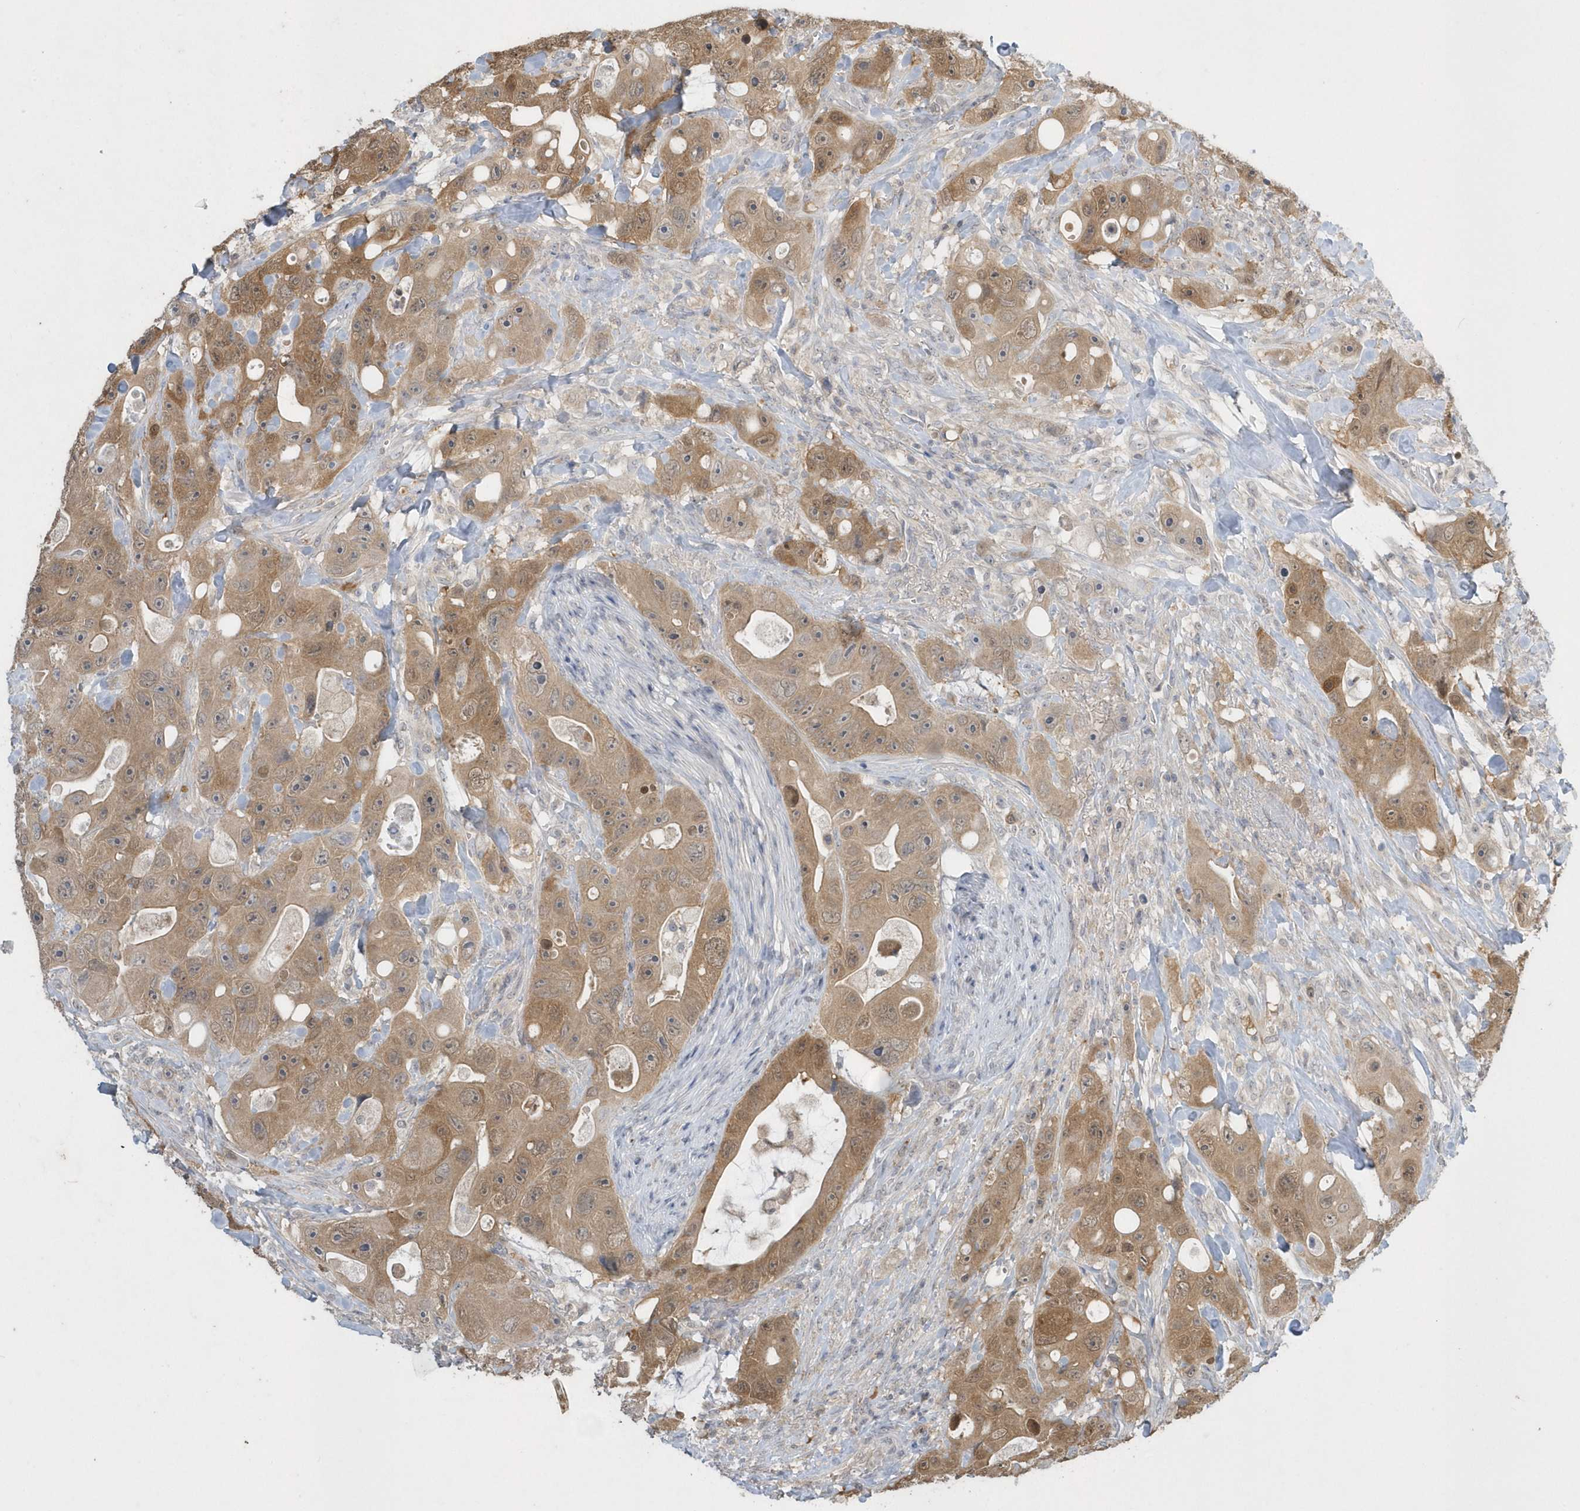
{"staining": {"intensity": "moderate", "quantity": ">75%", "location": "cytoplasmic/membranous"}, "tissue": "colorectal cancer", "cell_type": "Tumor cells", "image_type": "cancer", "snomed": [{"axis": "morphology", "description": "Adenocarcinoma, NOS"}, {"axis": "topography", "description": "Colon"}], "caption": "A photomicrograph of colorectal adenocarcinoma stained for a protein demonstrates moderate cytoplasmic/membranous brown staining in tumor cells.", "gene": "AKR7A2", "patient": {"sex": "female", "age": 46}}